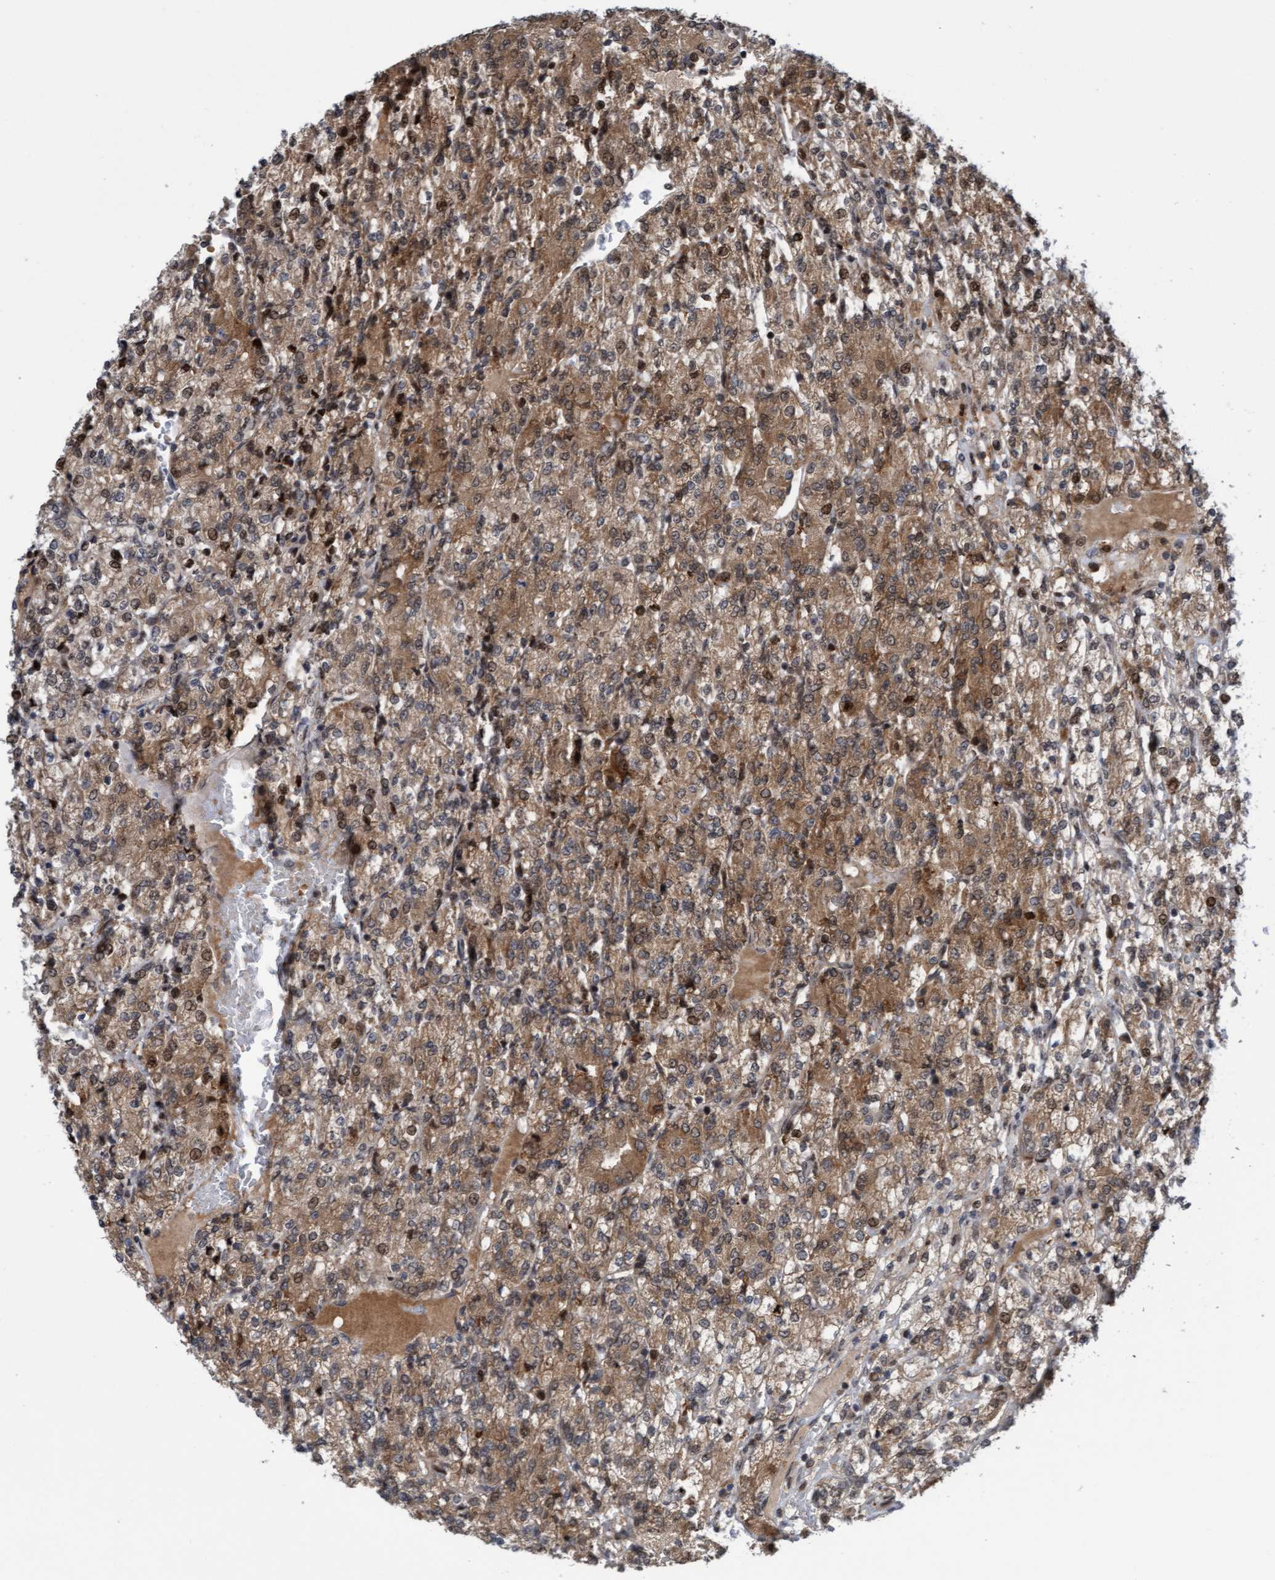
{"staining": {"intensity": "moderate", "quantity": ">75%", "location": "cytoplasmic/membranous"}, "tissue": "renal cancer", "cell_type": "Tumor cells", "image_type": "cancer", "snomed": [{"axis": "morphology", "description": "Adenocarcinoma, NOS"}, {"axis": "topography", "description": "Kidney"}], "caption": "Immunohistochemistry (DAB) staining of adenocarcinoma (renal) demonstrates moderate cytoplasmic/membranous protein expression in about >75% of tumor cells.", "gene": "TANC2", "patient": {"sex": "male", "age": 77}}